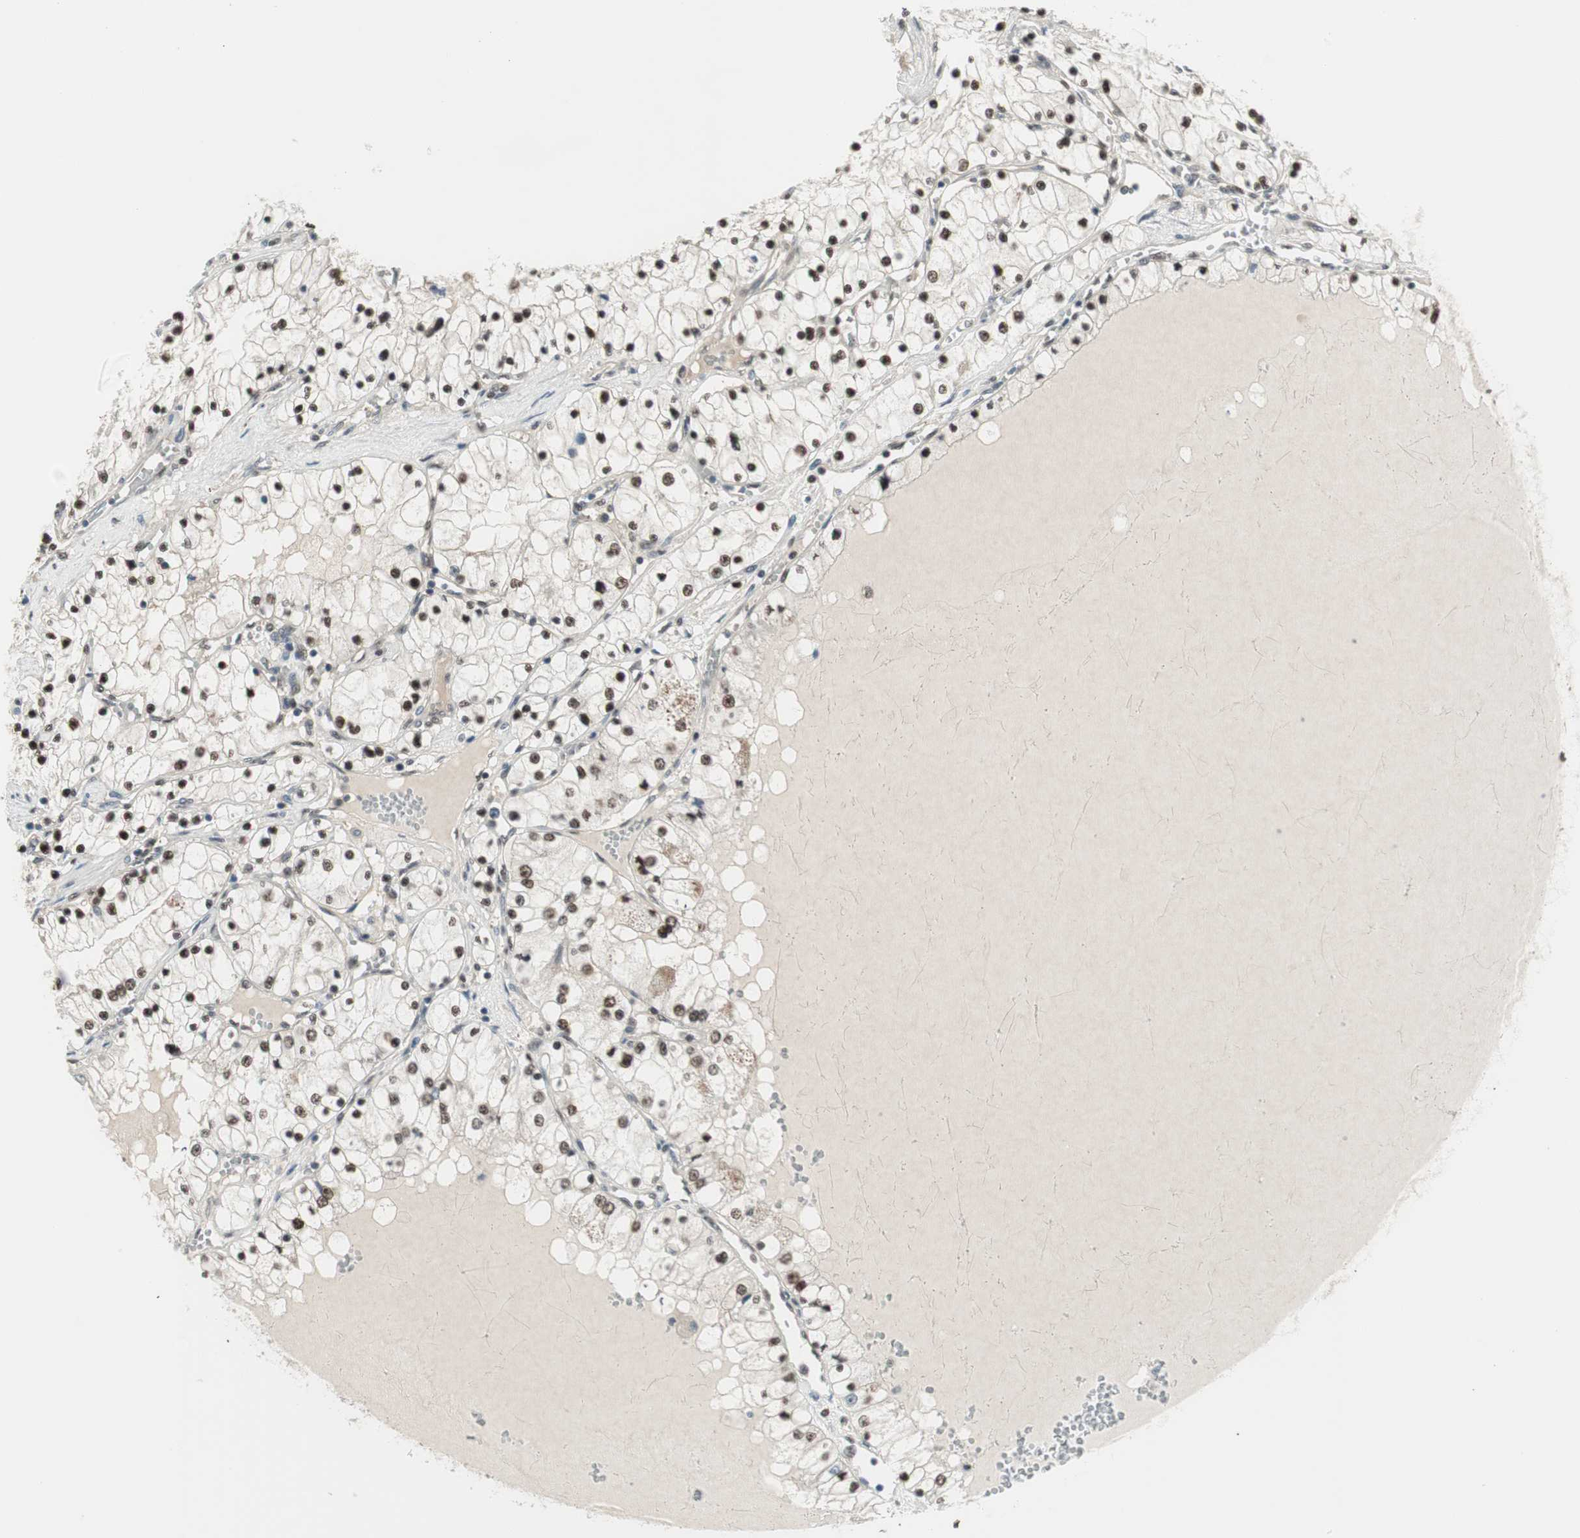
{"staining": {"intensity": "strong", "quantity": ">75%", "location": "nuclear"}, "tissue": "renal cancer", "cell_type": "Tumor cells", "image_type": "cancer", "snomed": [{"axis": "morphology", "description": "Adenocarcinoma, NOS"}, {"axis": "topography", "description": "Kidney"}], "caption": "Human renal adenocarcinoma stained with a protein marker exhibits strong staining in tumor cells.", "gene": "LONP2", "patient": {"sex": "male", "age": 68}}